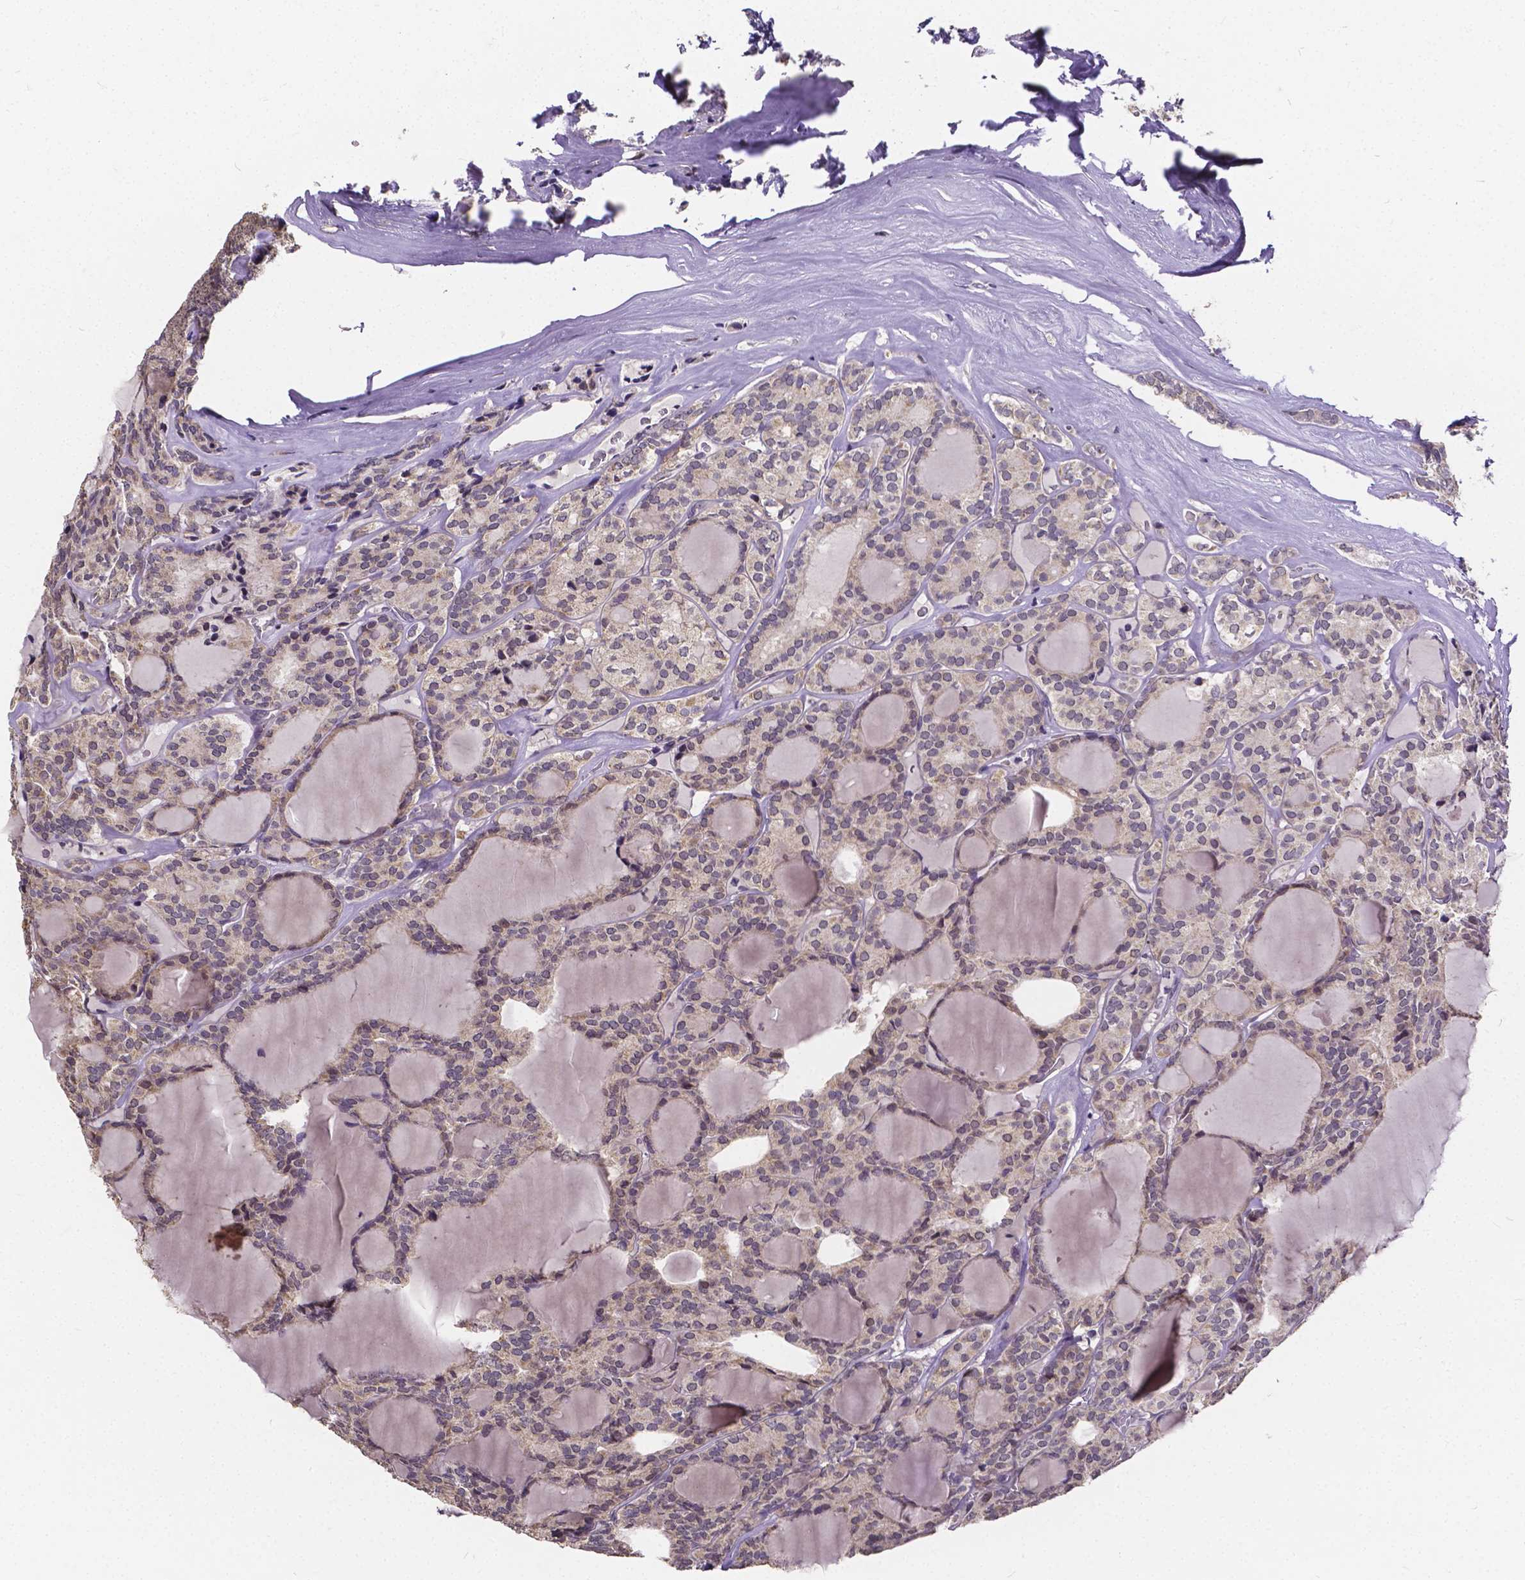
{"staining": {"intensity": "weak", "quantity": "<25%", "location": "cytoplasmic/membranous"}, "tissue": "thyroid cancer", "cell_type": "Tumor cells", "image_type": "cancer", "snomed": [{"axis": "morphology", "description": "Follicular adenoma carcinoma, NOS"}, {"axis": "topography", "description": "Thyroid gland"}], "caption": "This is an immunohistochemistry (IHC) image of human thyroid cancer. There is no expression in tumor cells.", "gene": "CTNNA2", "patient": {"sex": "male", "age": 74}}